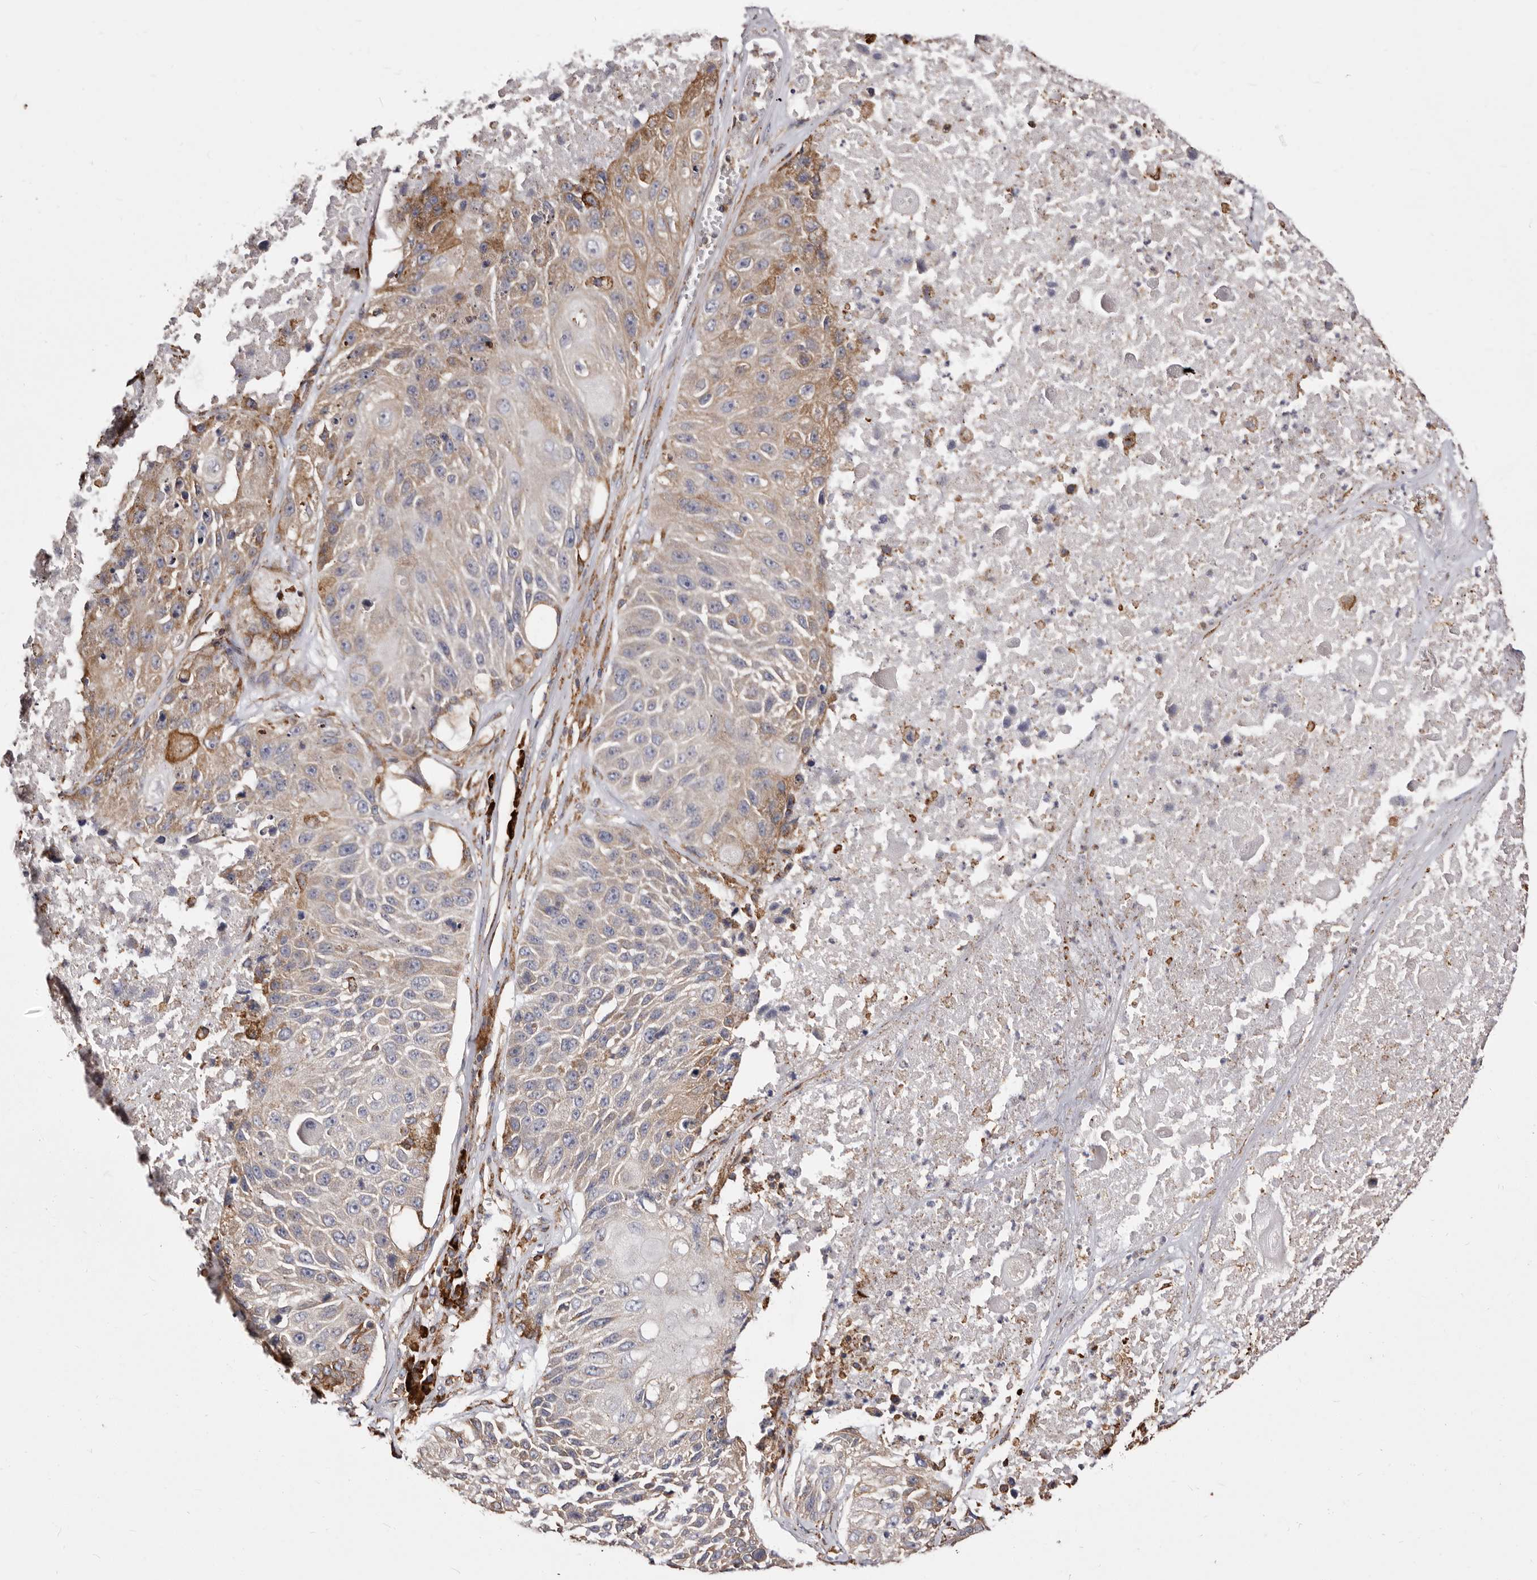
{"staining": {"intensity": "moderate", "quantity": "25%-75%", "location": "cytoplasmic/membranous"}, "tissue": "lung cancer", "cell_type": "Tumor cells", "image_type": "cancer", "snomed": [{"axis": "morphology", "description": "Squamous cell carcinoma, NOS"}, {"axis": "topography", "description": "Lung"}], "caption": "High-power microscopy captured an immunohistochemistry (IHC) histopathology image of lung cancer, revealing moderate cytoplasmic/membranous expression in approximately 25%-75% of tumor cells.", "gene": "ACBD6", "patient": {"sex": "male", "age": 61}}